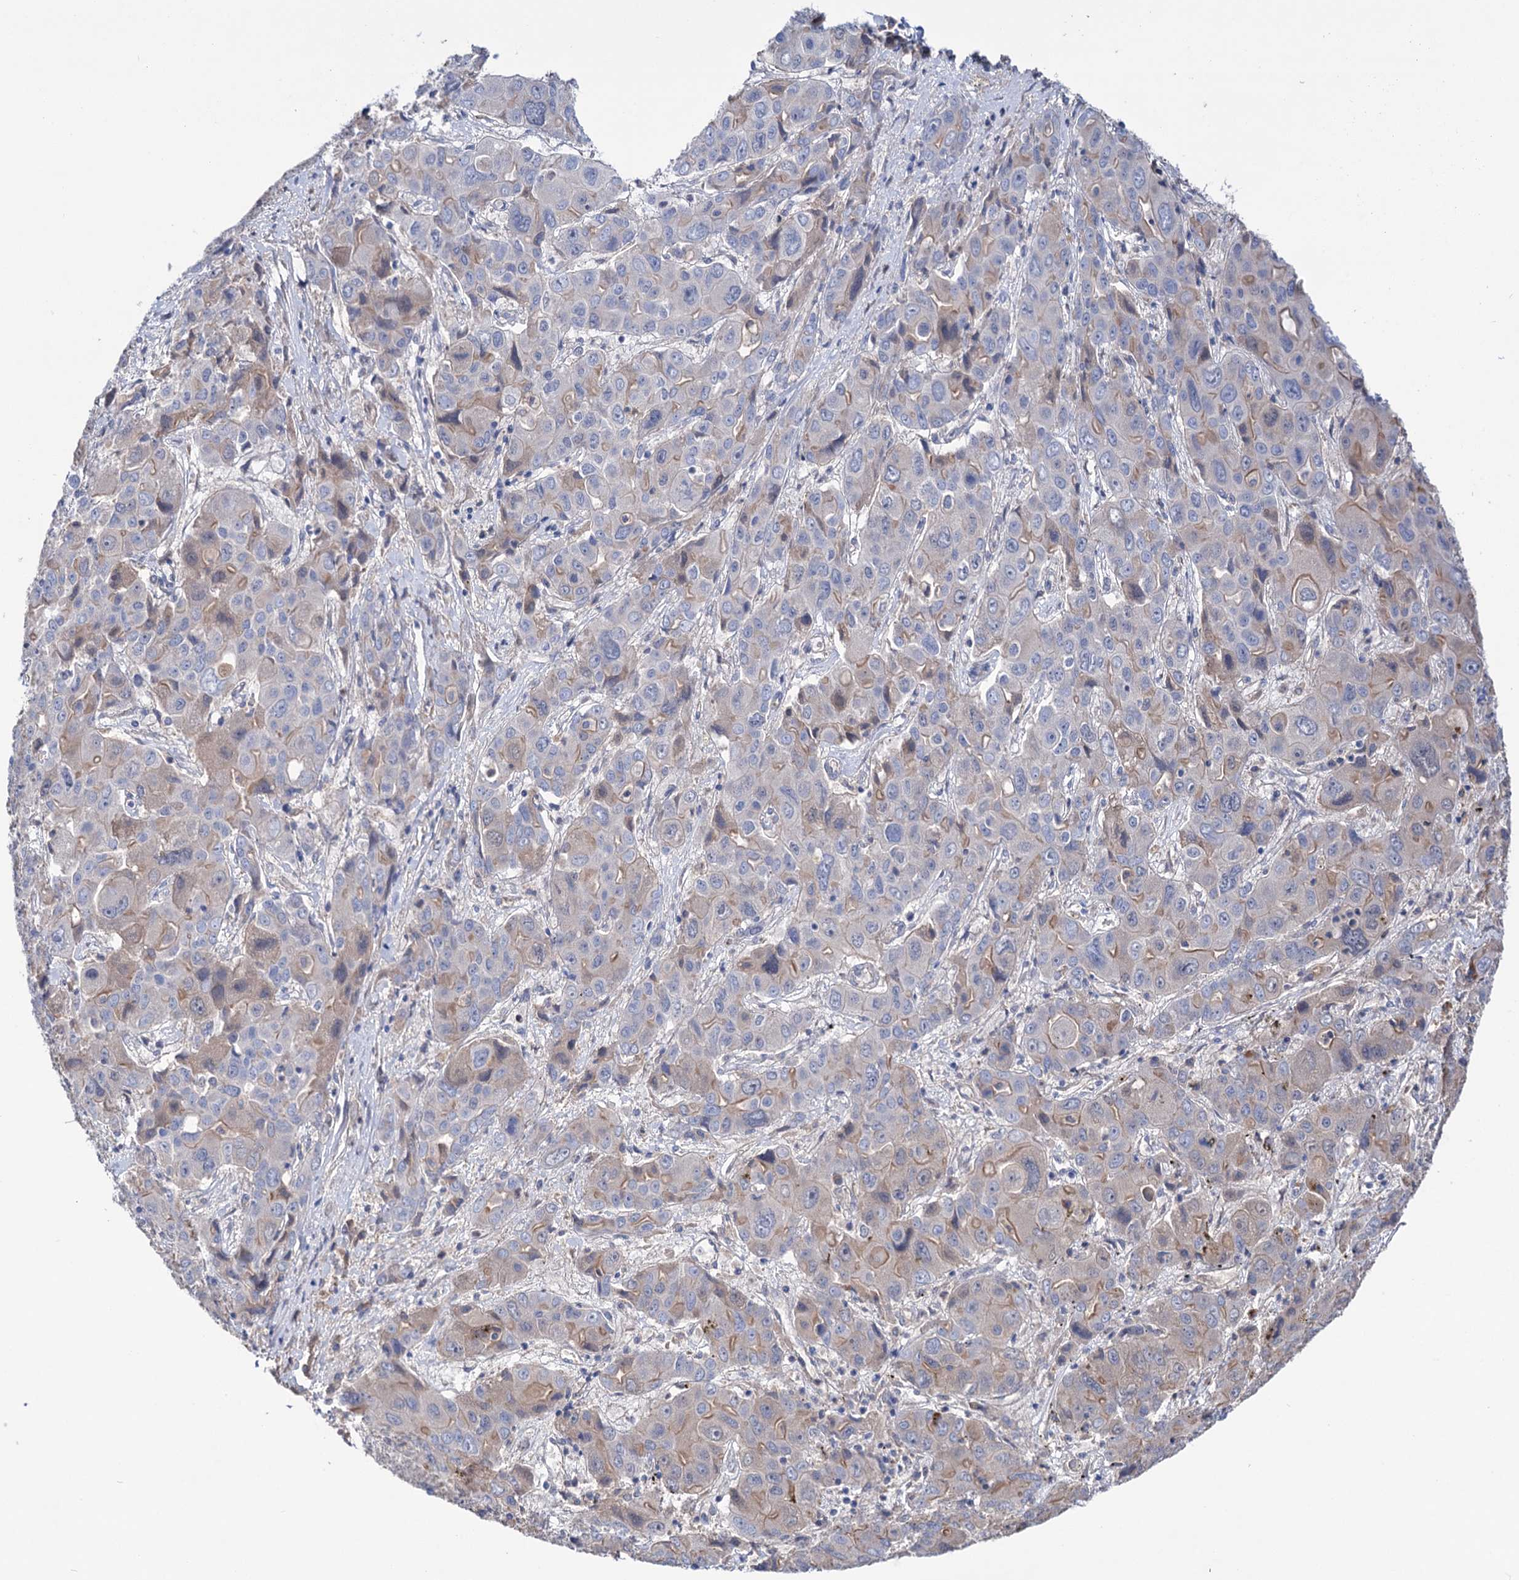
{"staining": {"intensity": "moderate", "quantity": "<25%", "location": "cytoplasmic/membranous"}, "tissue": "liver cancer", "cell_type": "Tumor cells", "image_type": "cancer", "snomed": [{"axis": "morphology", "description": "Cholangiocarcinoma"}, {"axis": "topography", "description": "Liver"}], "caption": "Cholangiocarcinoma (liver) stained with DAB immunohistochemistry demonstrates low levels of moderate cytoplasmic/membranous expression in approximately <25% of tumor cells.", "gene": "PPP1R32", "patient": {"sex": "male", "age": 67}}